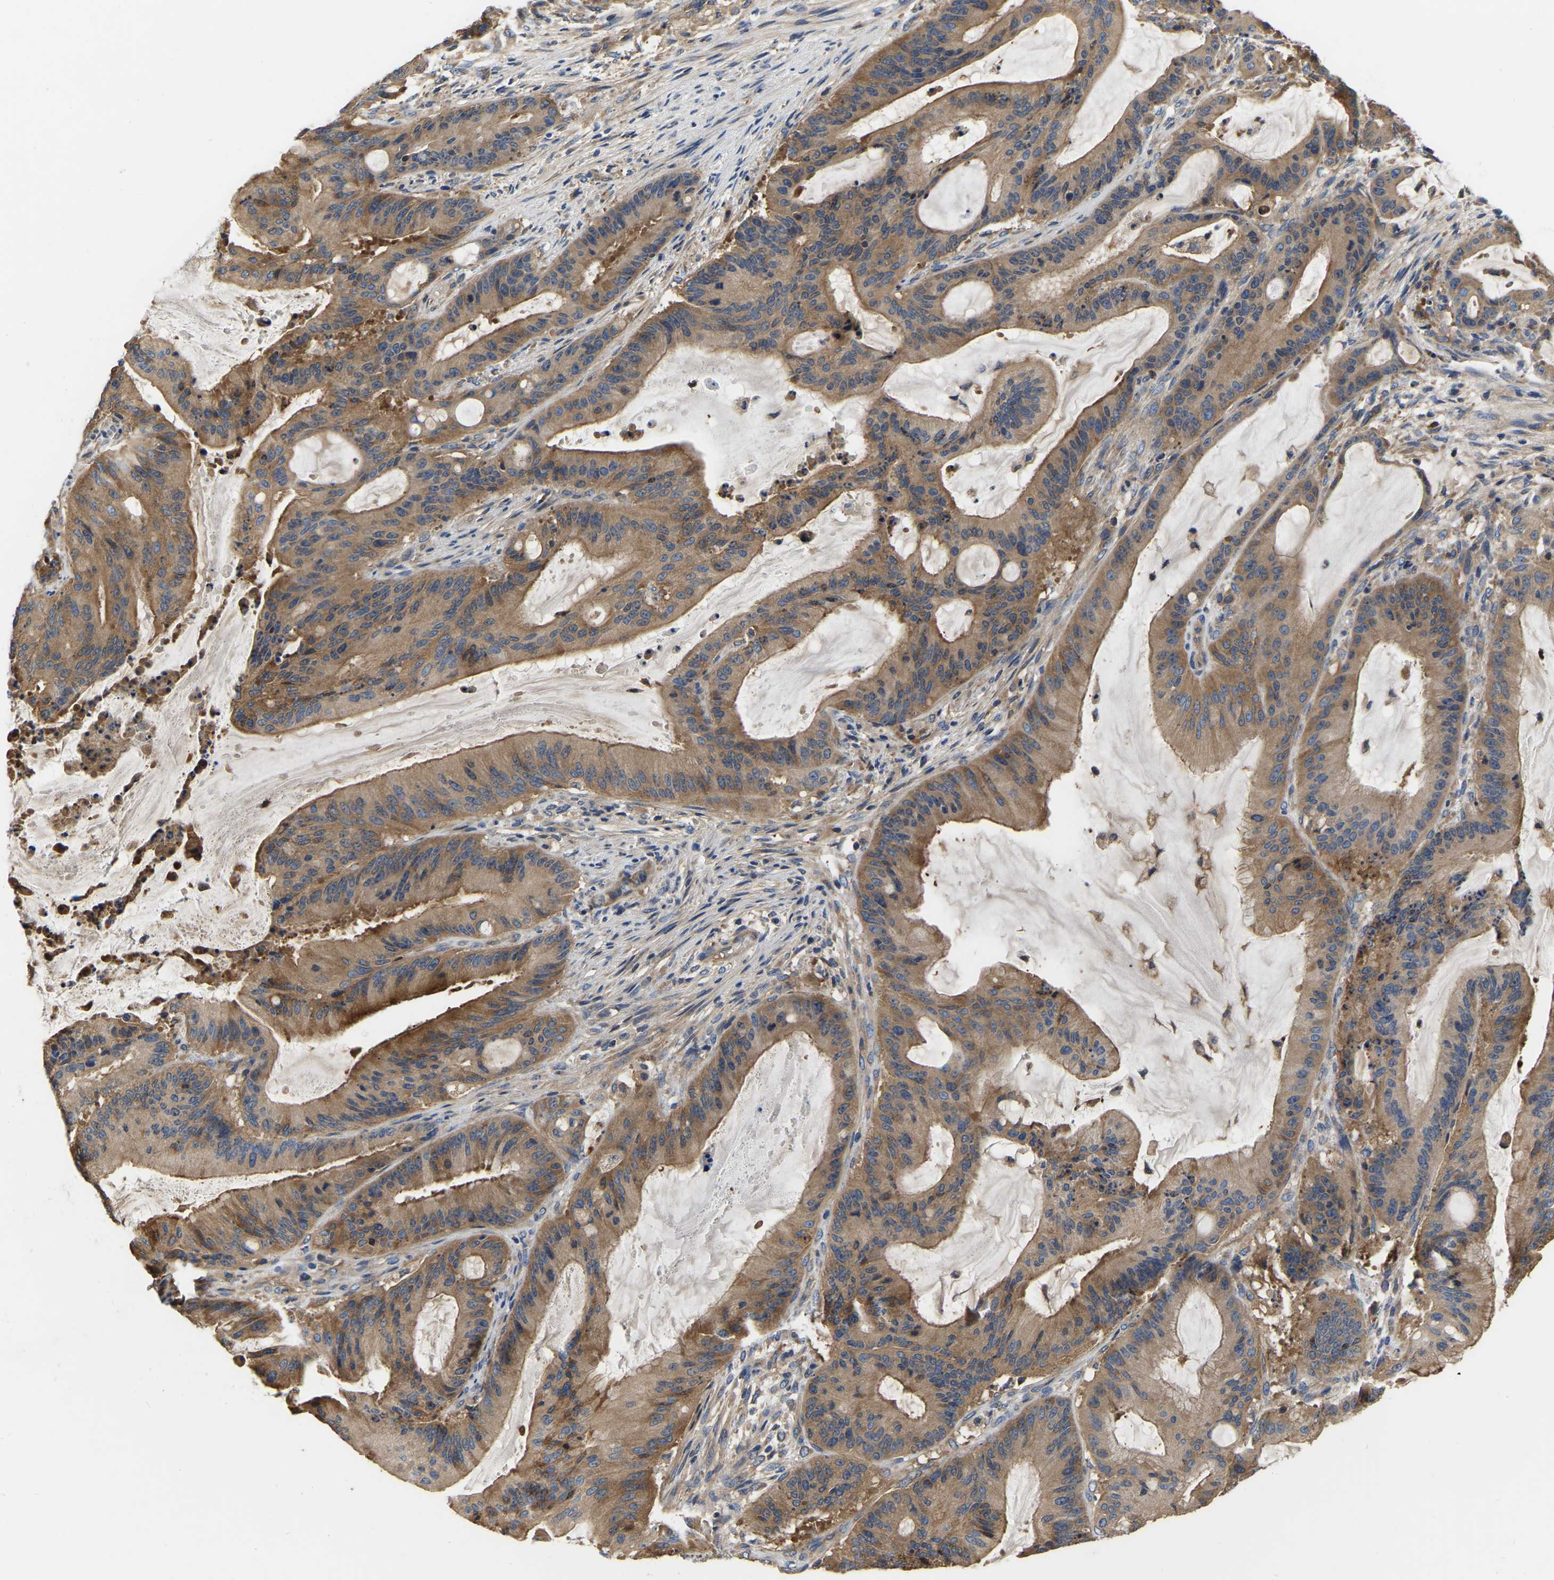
{"staining": {"intensity": "moderate", "quantity": ">75%", "location": "cytoplasmic/membranous"}, "tissue": "liver cancer", "cell_type": "Tumor cells", "image_type": "cancer", "snomed": [{"axis": "morphology", "description": "Normal tissue, NOS"}, {"axis": "morphology", "description": "Cholangiocarcinoma"}, {"axis": "topography", "description": "Liver"}, {"axis": "topography", "description": "Peripheral nerve tissue"}], "caption": "About >75% of tumor cells in human liver cancer demonstrate moderate cytoplasmic/membranous protein expression as visualized by brown immunohistochemical staining.", "gene": "GARS1", "patient": {"sex": "female", "age": 73}}